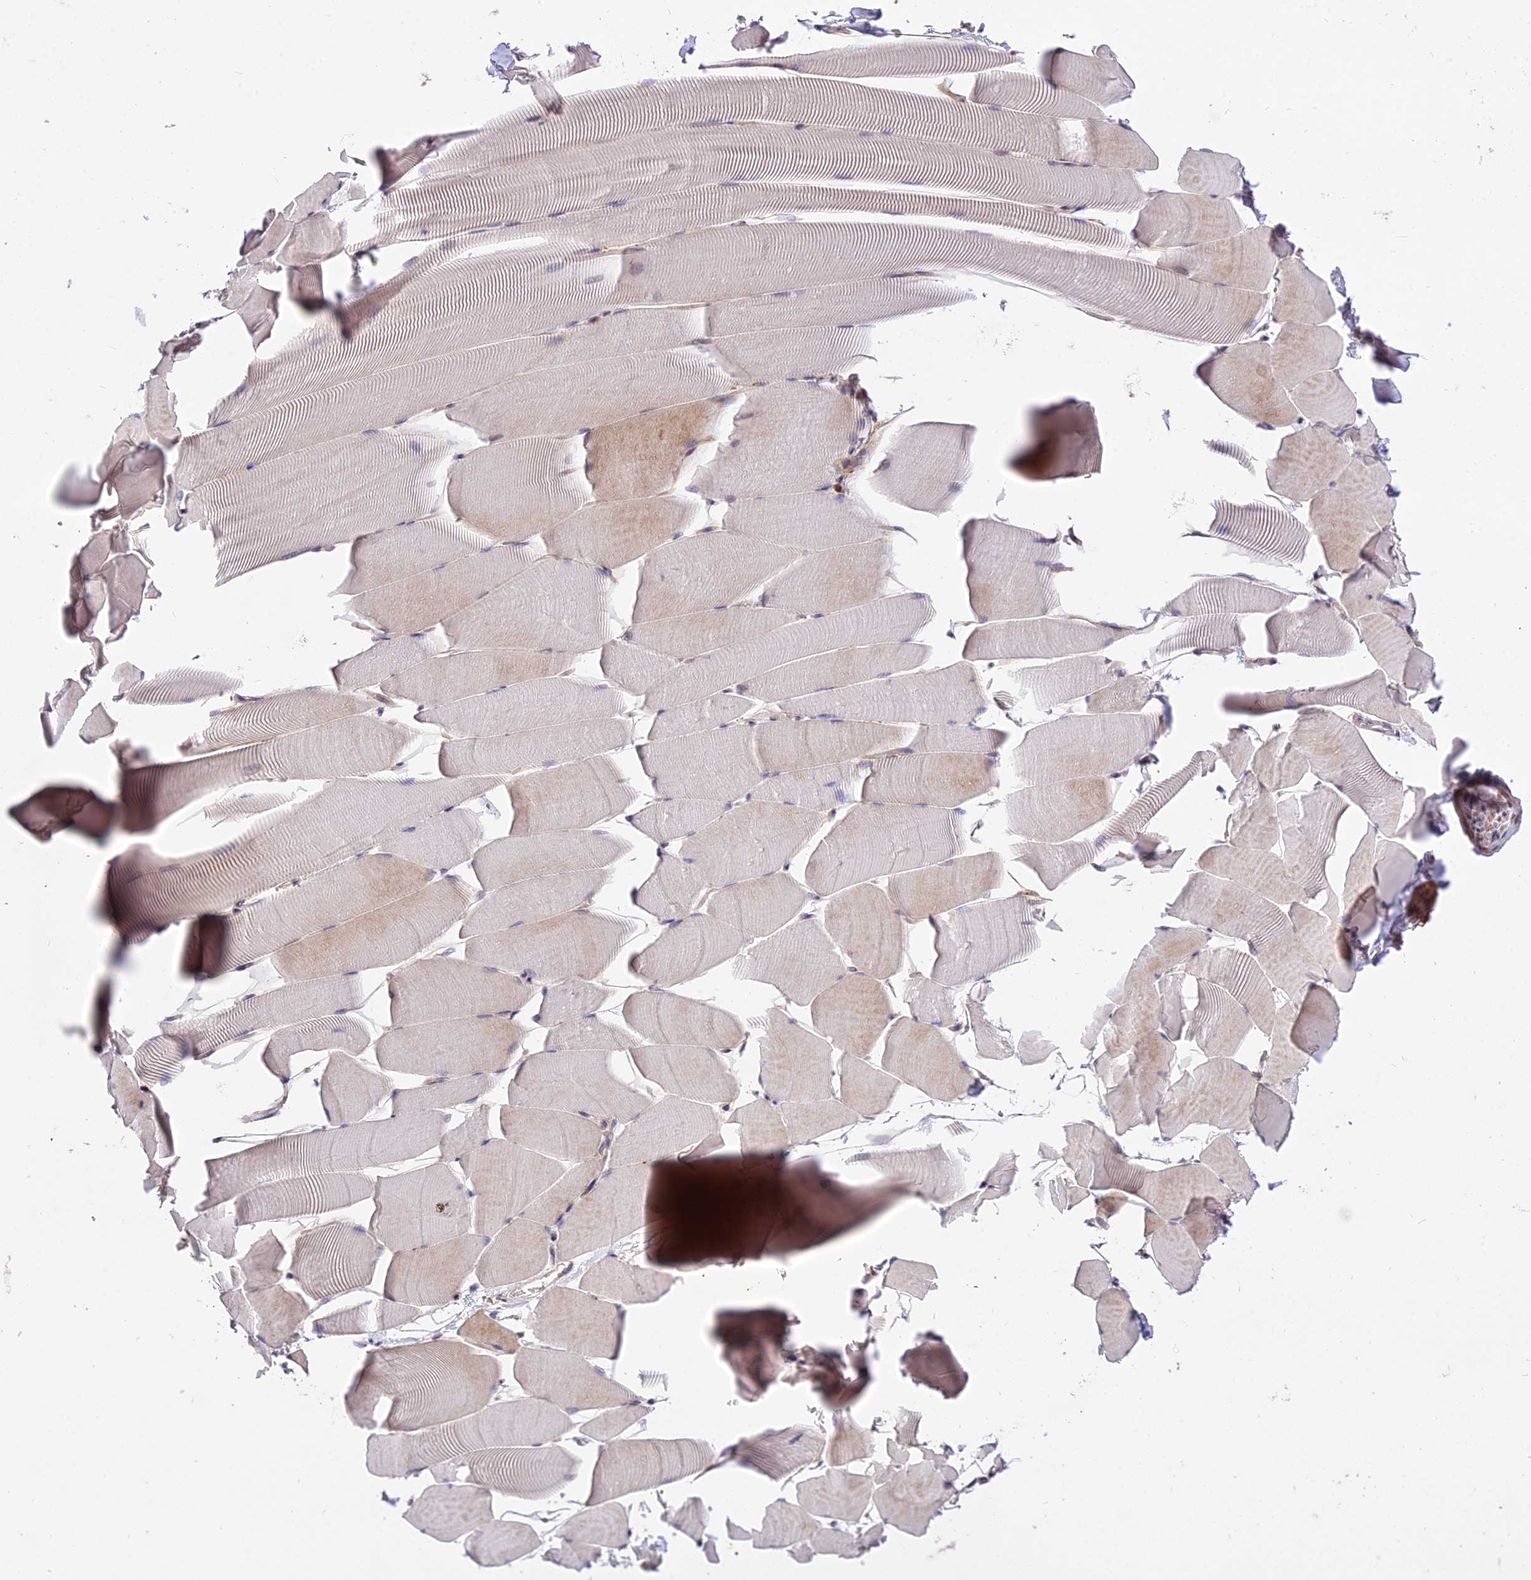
{"staining": {"intensity": "weak", "quantity": "<25%", "location": "cytoplasmic/membranous"}, "tissue": "skeletal muscle", "cell_type": "Myocytes", "image_type": "normal", "snomed": [{"axis": "morphology", "description": "Normal tissue, NOS"}, {"axis": "topography", "description": "Skeletal muscle"}], "caption": "DAB (3,3'-diaminobenzidine) immunohistochemical staining of benign human skeletal muscle exhibits no significant staining in myocytes.", "gene": "ROCK1", "patient": {"sex": "male", "age": 25}}